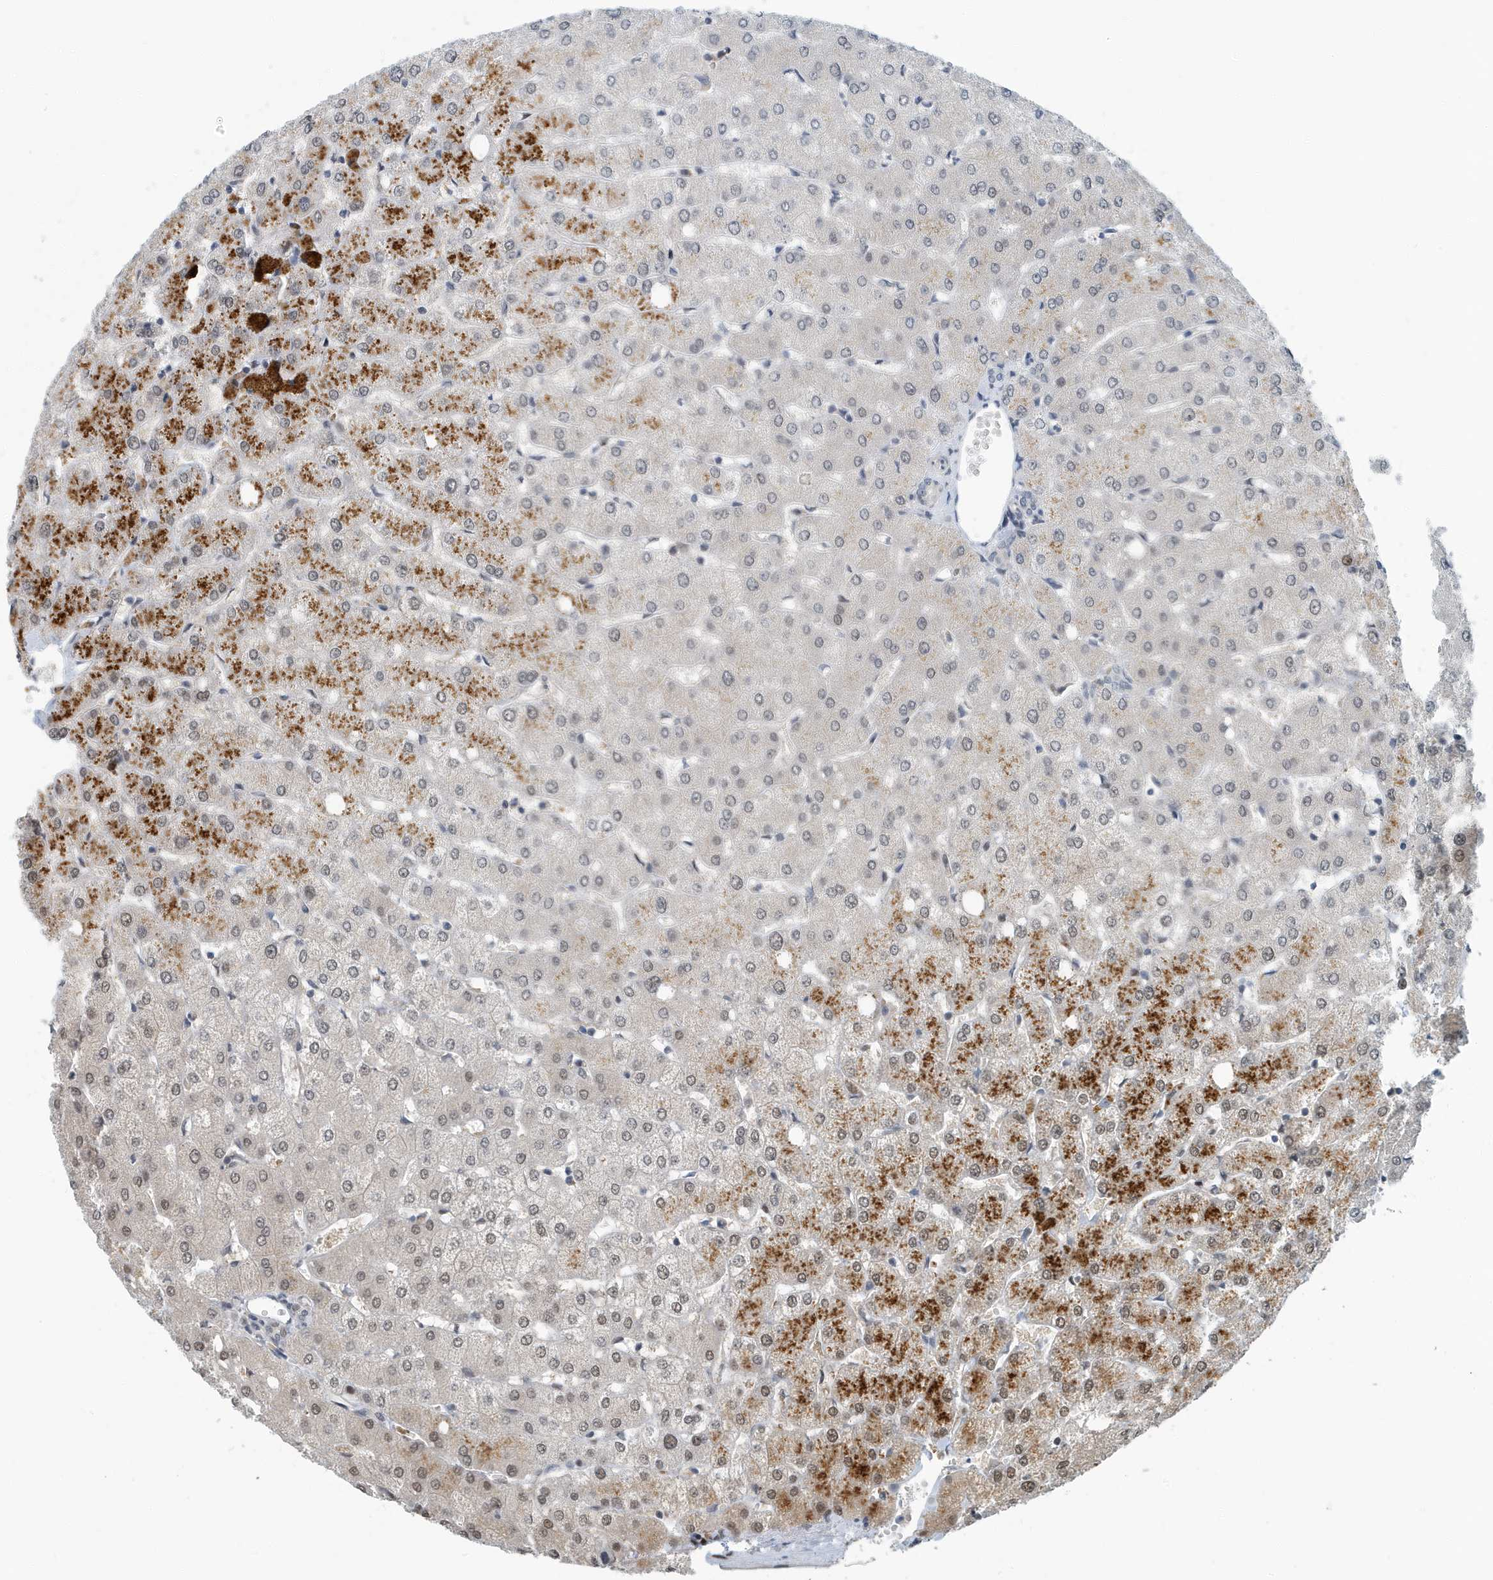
{"staining": {"intensity": "negative", "quantity": "none", "location": "none"}, "tissue": "liver", "cell_type": "Cholangiocytes", "image_type": "normal", "snomed": [{"axis": "morphology", "description": "Normal tissue, NOS"}, {"axis": "topography", "description": "Liver"}], "caption": "Image shows no significant protein expression in cholangiocytes of benign liver.", "gene": "KIF15", "patient": {"sex": "female", "age": 54}}